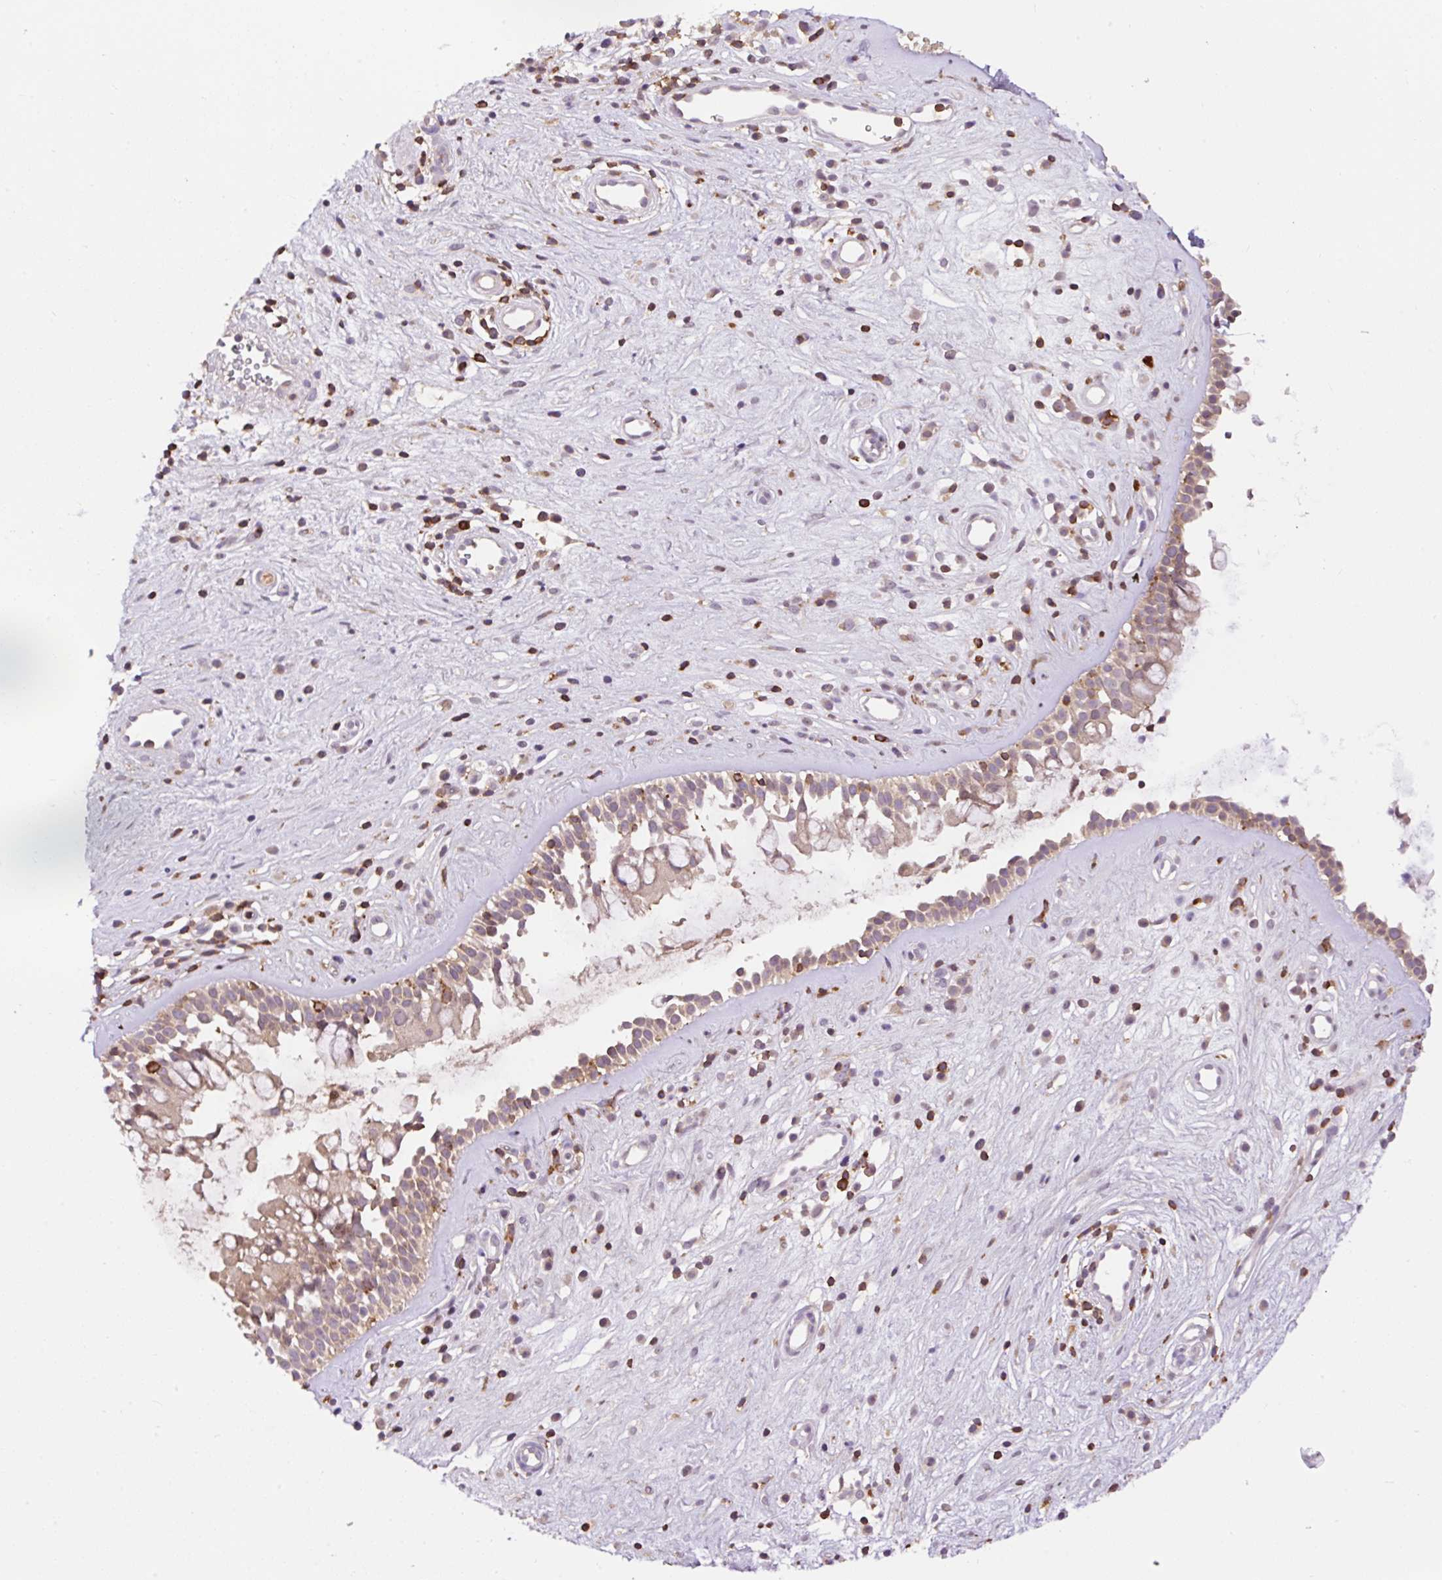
{"staining": {"intensity": "weak", "quantity": ">75%", "location": "cytoplasmic/membranous"}, "tissue": "nasopharynx", "cell_type": "Respiratory epithelial cells", "image_type": "normal", "snomed": [{"axis": "morphology", "description": "Normal tissue, NOS"}, {"axis": "topography", "description": "Nasopharynx"}], "caption": "A brown stain shows weak cytoplasmic/membranous staining of a protein in respiratory epithelial cells of benign human nasopharynx. The staining was performed using DAB (3,3'-diaminobenzidine) to visualize the protein expression in brown, while the nuclei were stained in blue with hematoxylin (Magnification: 20x).", "gene": "CARD11", "patient": {"sex": "male", "age": 32}}